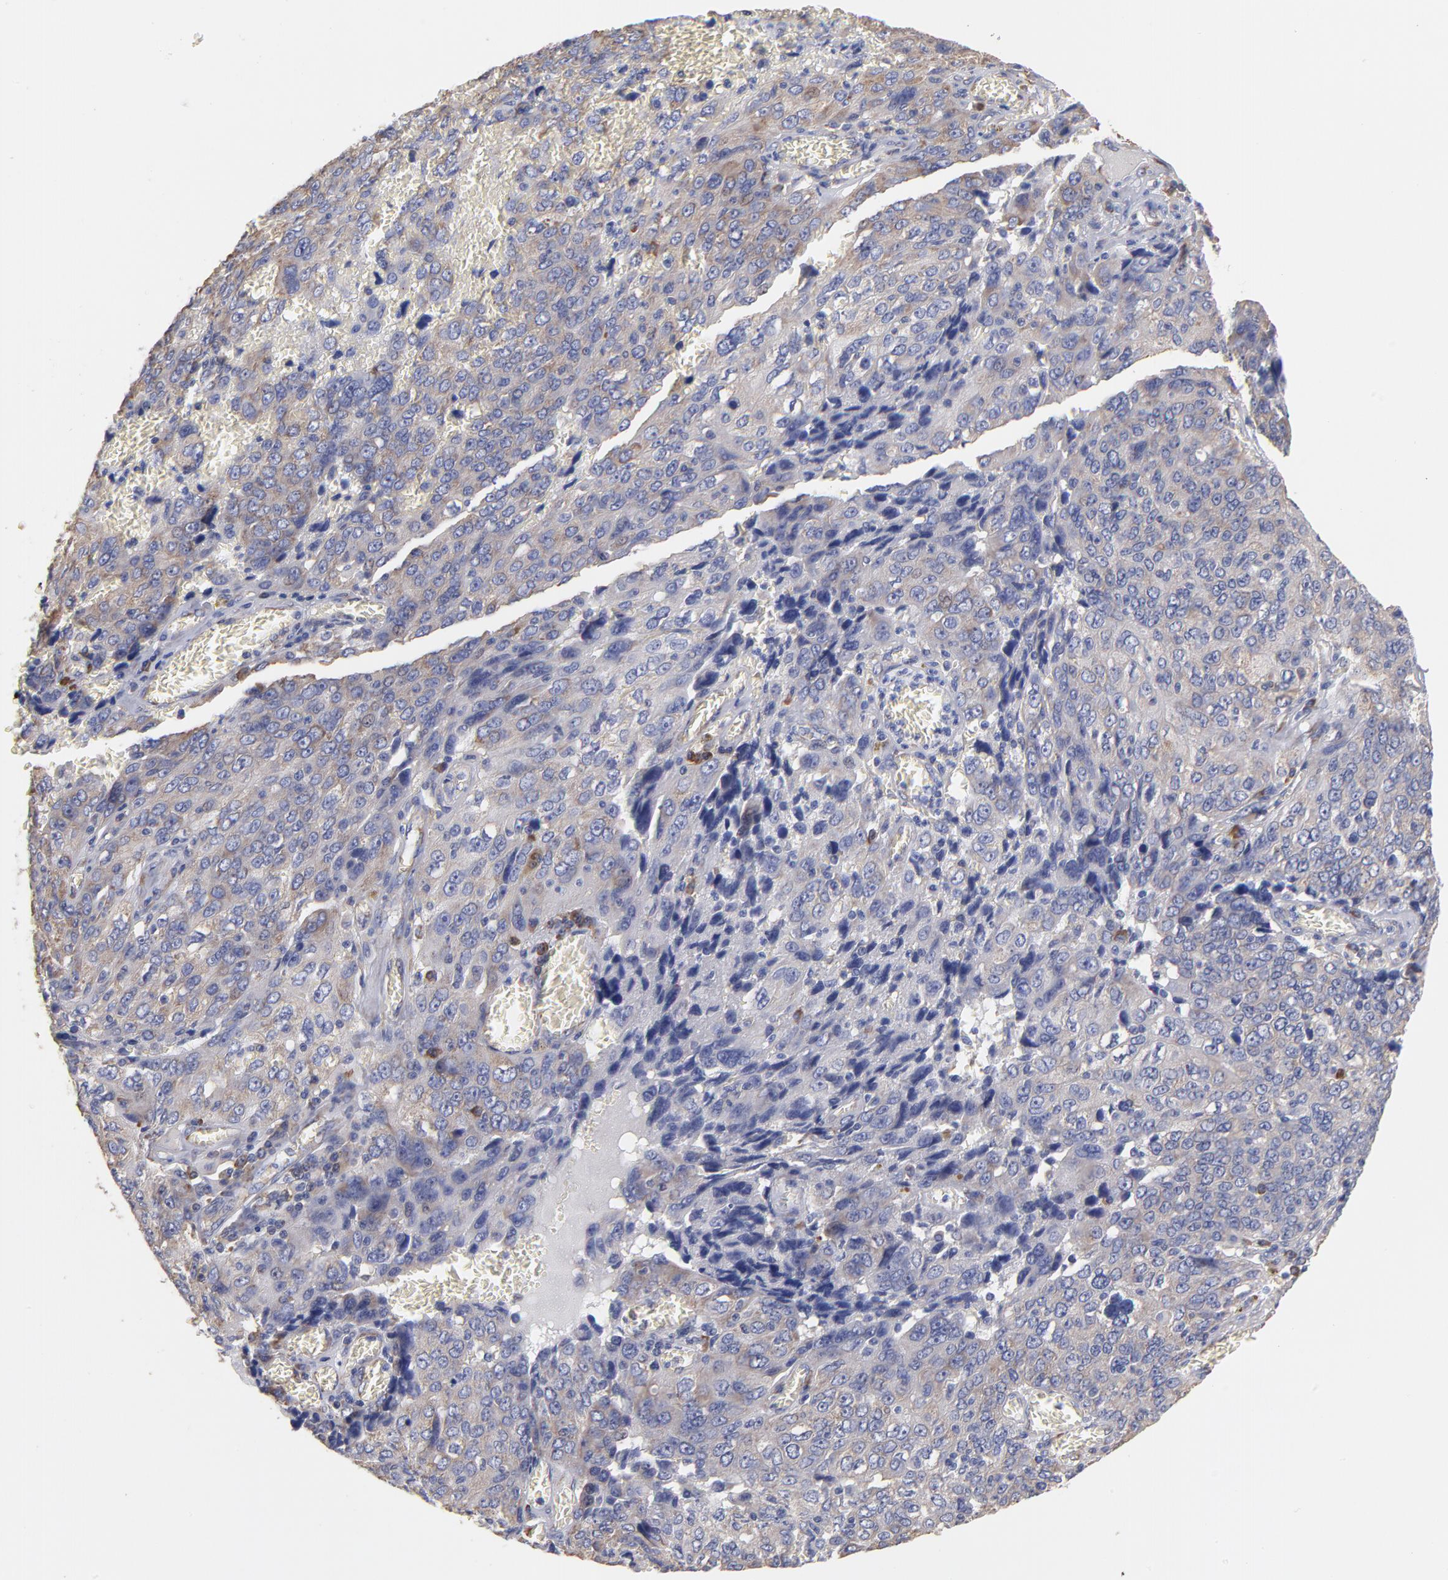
{"staining": {"intensity": "moderate", "quantity": "<25%", "location": "cytoplasmic/membranous"}, "tissue": "ovarian cancer", "cell_type": "Tumor cells", "image_type": "cancer", "snomed": [{"axis": "morphology", "description": "Carcinoma, endometroid"}, {"axis": "topography", "description": "Ovary"}], "caption": "IHC micrograph of neoplastic tissue: ovarian cancer stained using immunohistochemistry (IHC) reveals low levels of moderate protein expression localized specifically in the cytoplasmic/membranous of tumor cells, appearing as a cytoplasmic/membranous brown color.", "gene": "RPL9", "patient": {"sex": "female", "age": 75}}